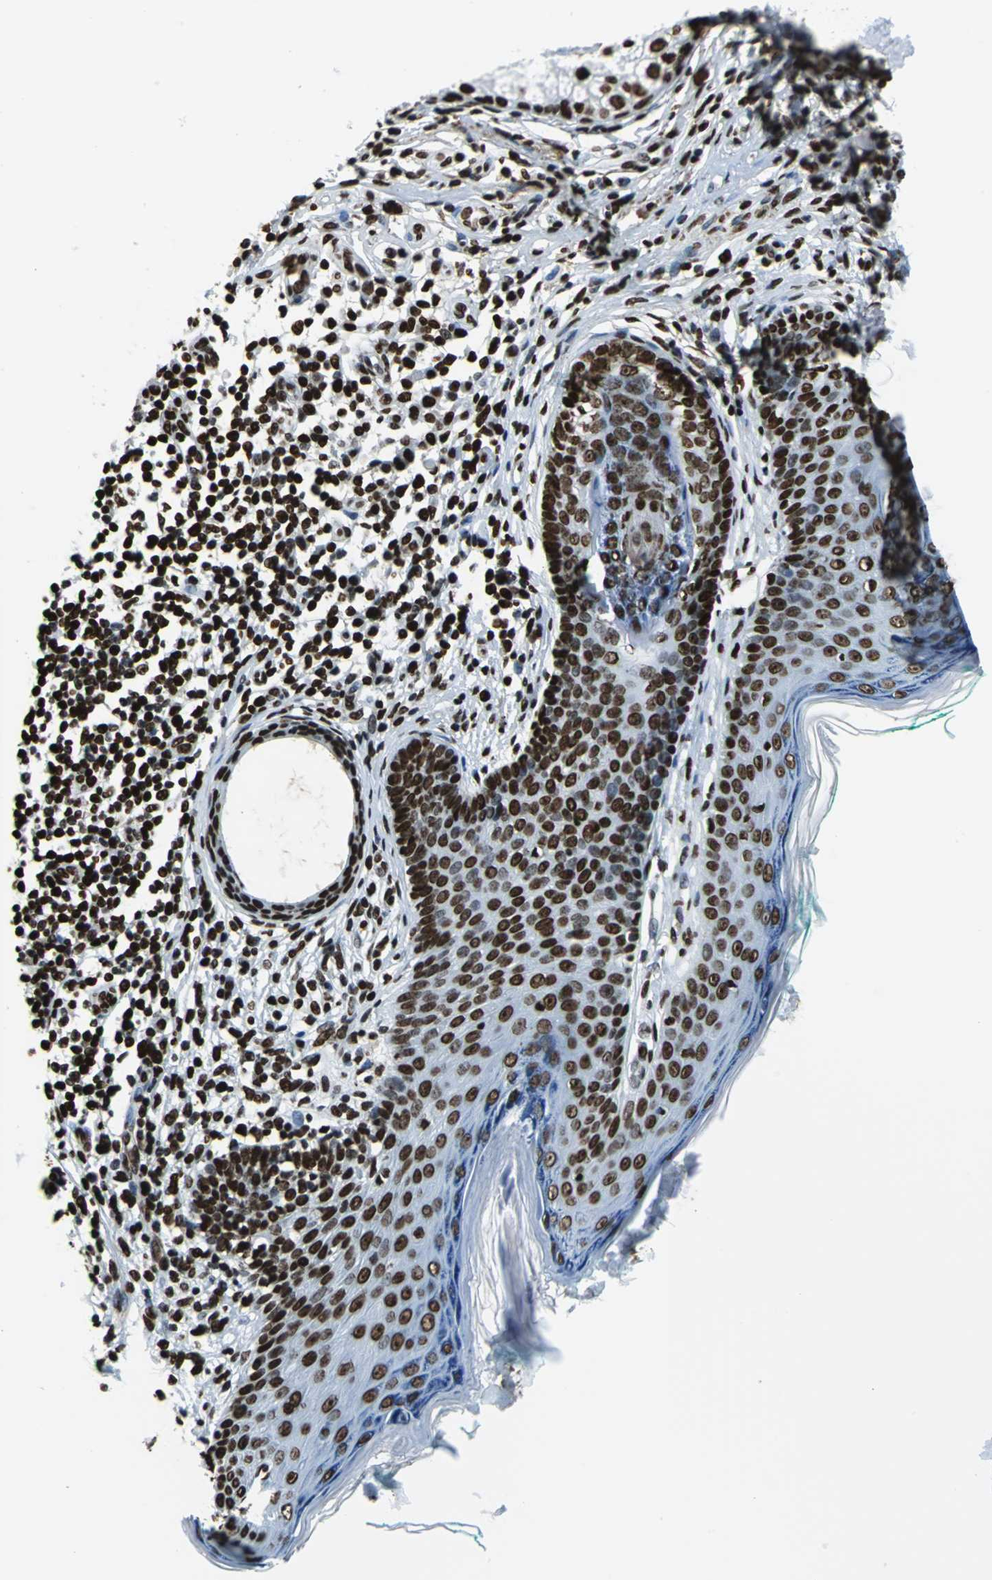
{"staining": {"intensity": "strong", "quantity": ">75%", "location": "nuclear"}, "tissue": "skin cancer", "cell_type": "Tumor cells", "image_type": "cancer", "snomed": [{"axis": "morphology", "description": "Normal tissue, NOS"}, {"axis": "morphology", "description": "Basal cell carcinoma"}, {"axis": "topography", "description": "Skin"}], "caption": "IHC micrograph of skin cancer (basal cell carcinoma) stained for a protein (brown), which demonstrates high levels of strong nuclear staining in about >75% of tumor cells.", "gene": "APEX1", "patient": {"sex": "male", "age": 76}}